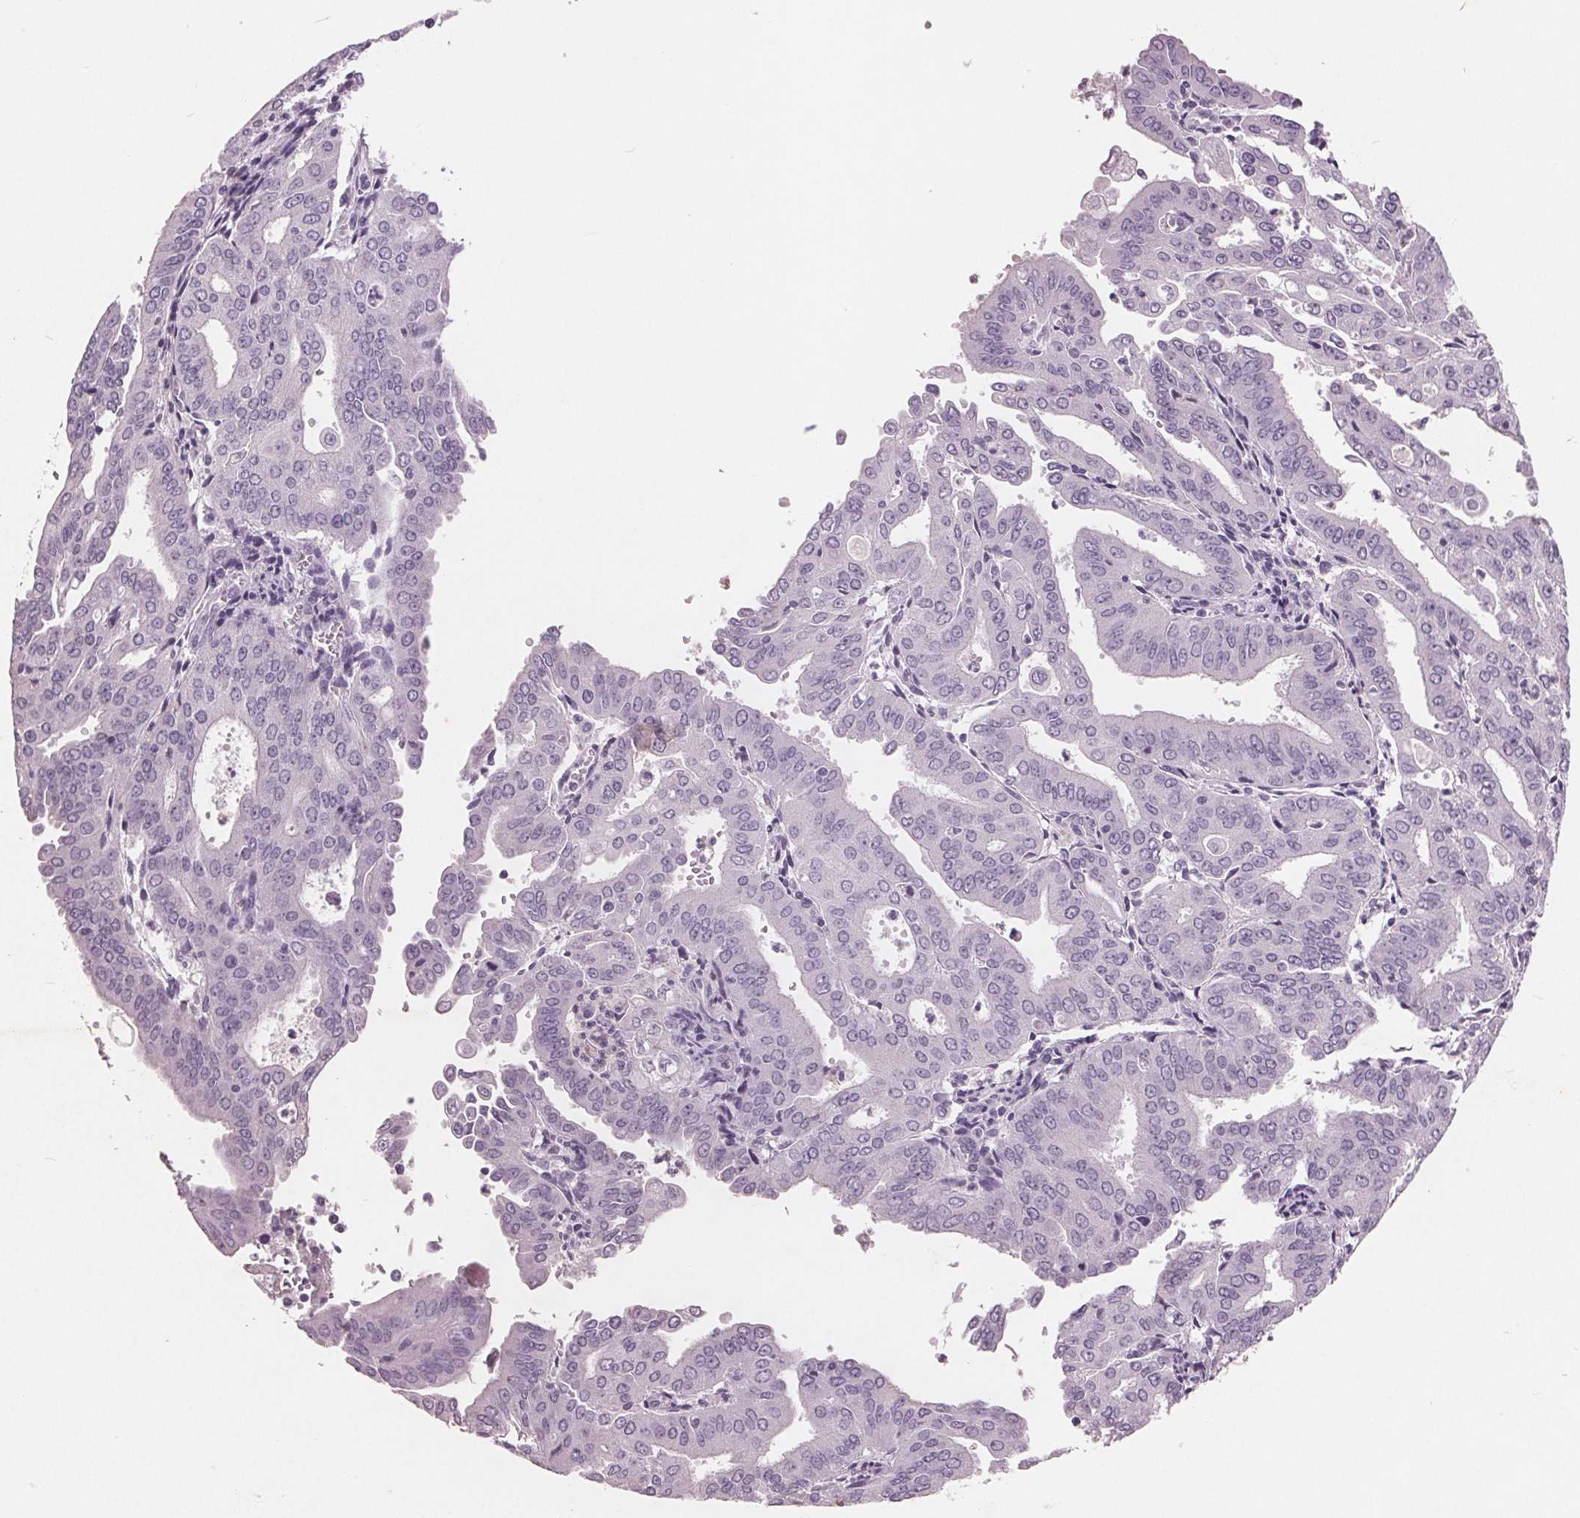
{"staining": {"intensity": "negative", "quantity": "none", "location": "none"}, "tissue": "cervical cancer", "cell_type": "Tumor cells", "image_type": "cancer", "snomed": [{"axis": "morphology", "description": "Adenocarcinoma, NOS"}, {"axis": "topography", "description": "Cervix"}], "caption": "IHC photomicrograph of human cervical cancer (adenocarcinoma) stained for a protein (brown), which displays no positivity in tumor cells. The staining is performed using DAB (3,3'-diaminobenzidine) brown chromogen with nuclei counter-stained in using hematoxylin.", "gene": "PTPN14", "patient": {"sex": "female", "age": 56}}